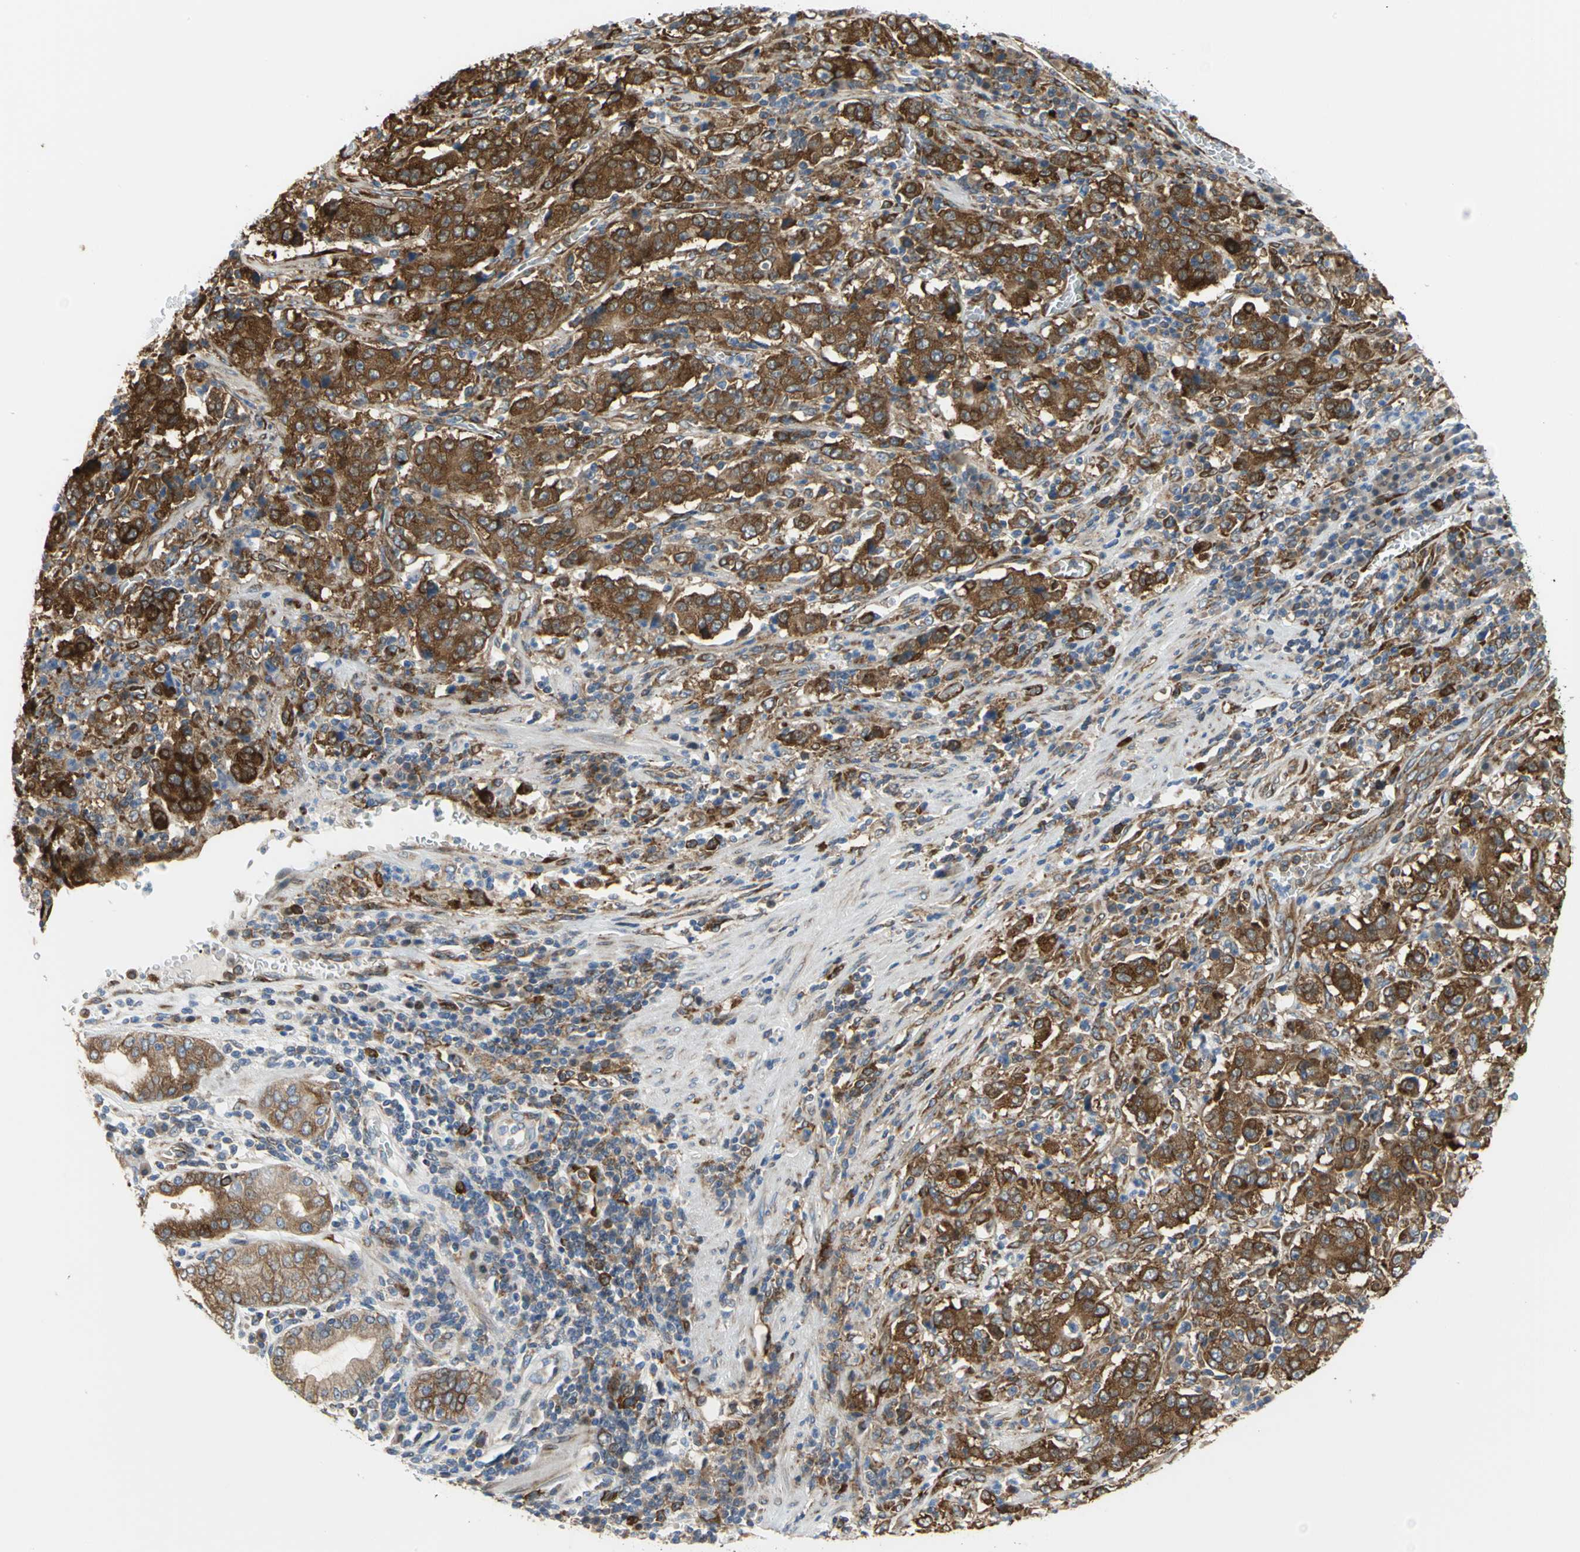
{"staining": {"intensity": "strong", "quantity": ">75%", "location": "cytoplasmic/membranous"}, "tissue": "stomach cancer", "cell_type": "Tumor cells", "image_type": "cancer", "snomed": [{"axis": "morphology", "description": "Normal tissue, NOS"}, {"axis": "morphology", "description": "Adenocarcinoma, NOS"}, {"axis": "topography", "description": "Stomach, upper"}, {"axis": "topography", "description": "Stomach"}], "caption": "Human stomach cancer stained with a protein marker reveals strong staining in tumor cells.", "gene": "YBX1", "patient": {"sex": "male", "age": 59}}